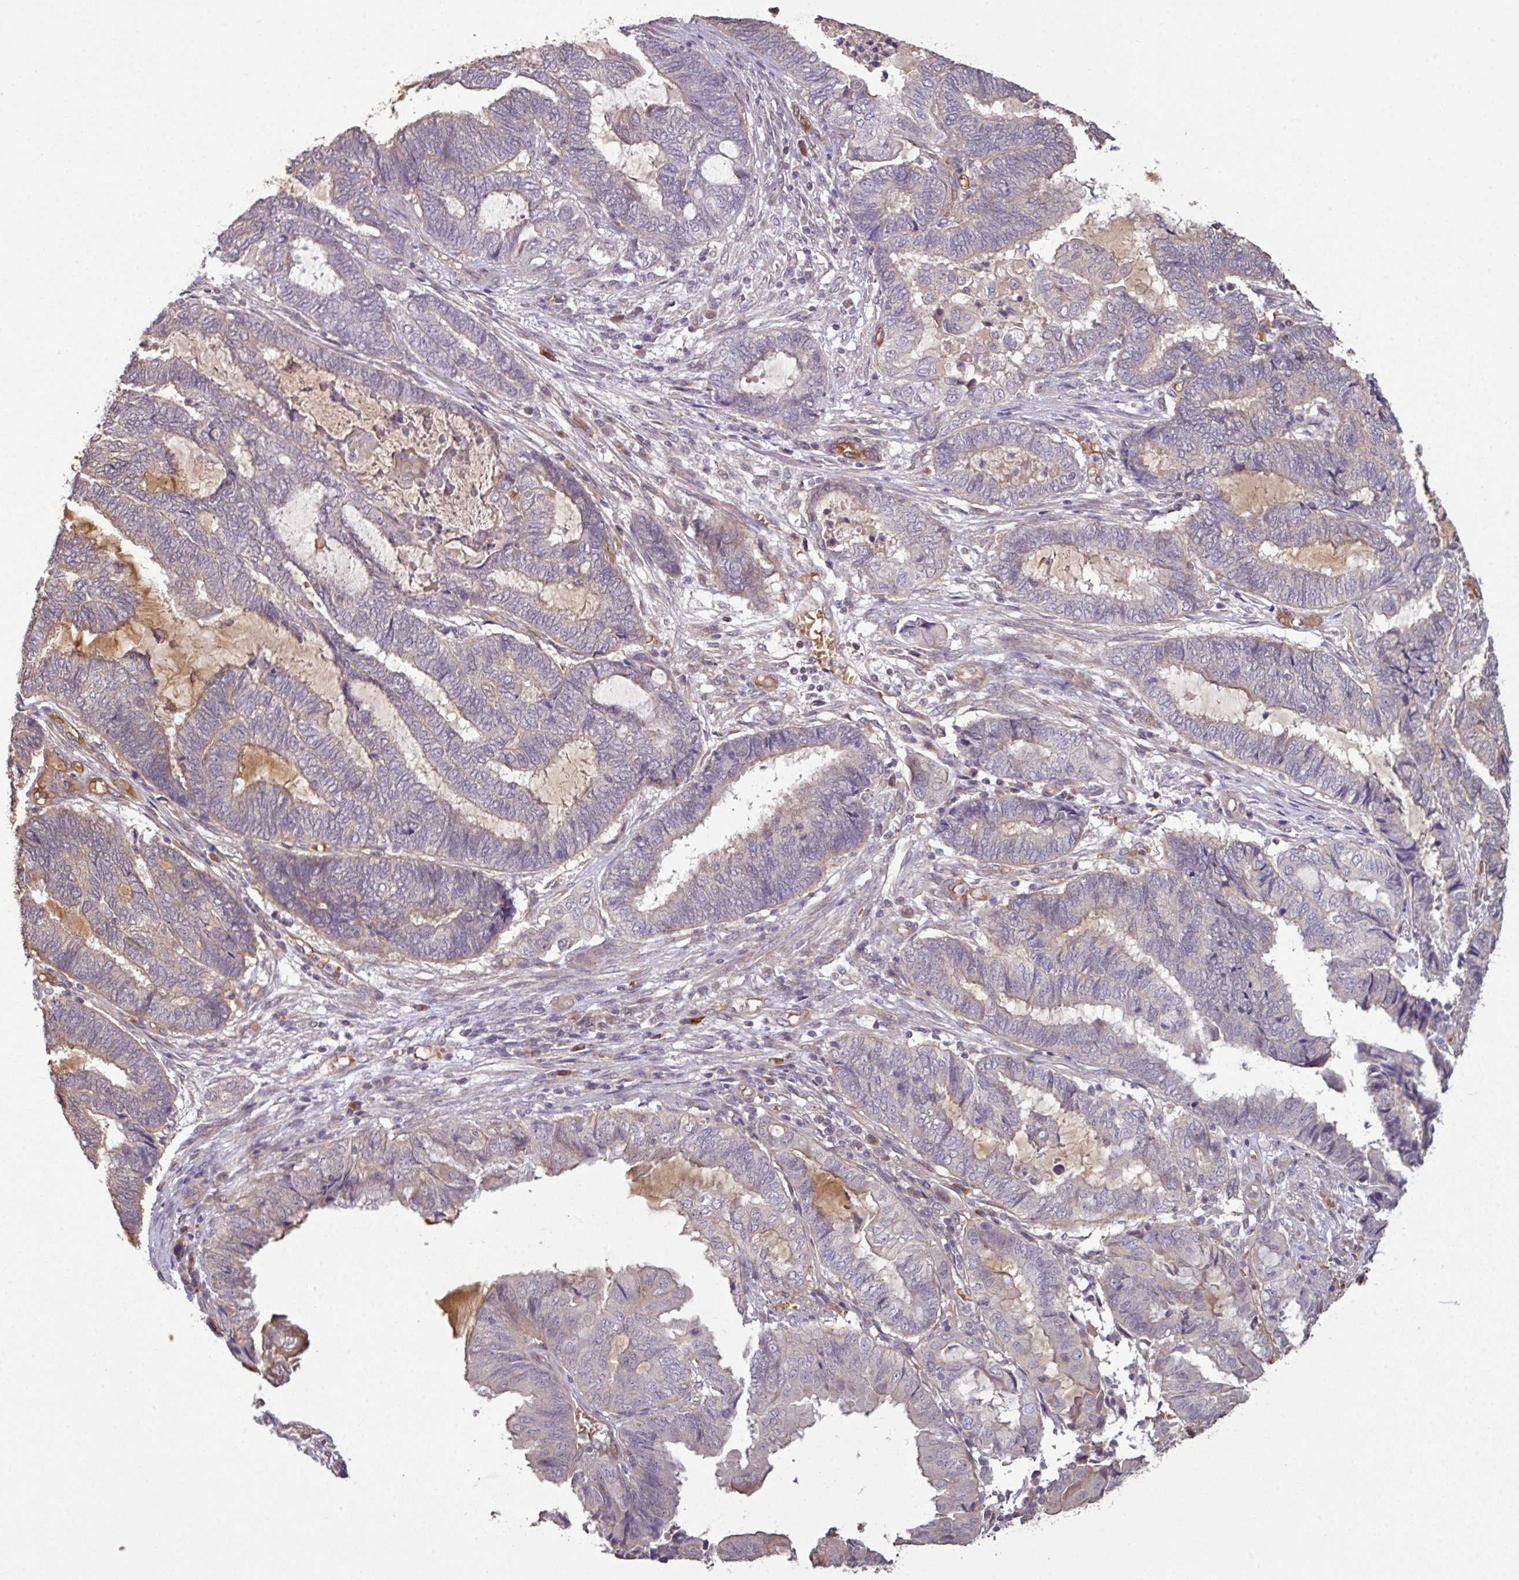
{"staining": {"intensity": "weak", "quantity": "<25%", "location": "cytoplasmic/membranous"}, "tissue": "endometrial cancer", "cell_type": "Tumor cells", "image_type": "cancer", "snomed": [{"axis": "morphology", "description": "Adenocarcinoma, NOS"}, {"axis": "topography", "description": "Uterus"}, {"axis": "topography", "description": "Endometrium"}], "caption": "Immunohistochemistry micrograph of human endometrial adenocarcinoma stained for a protein (brown), which exhibits no staining in tumor cells.", "gene": "NHSL2", "patient": {"sex": "female", "age": 70}}